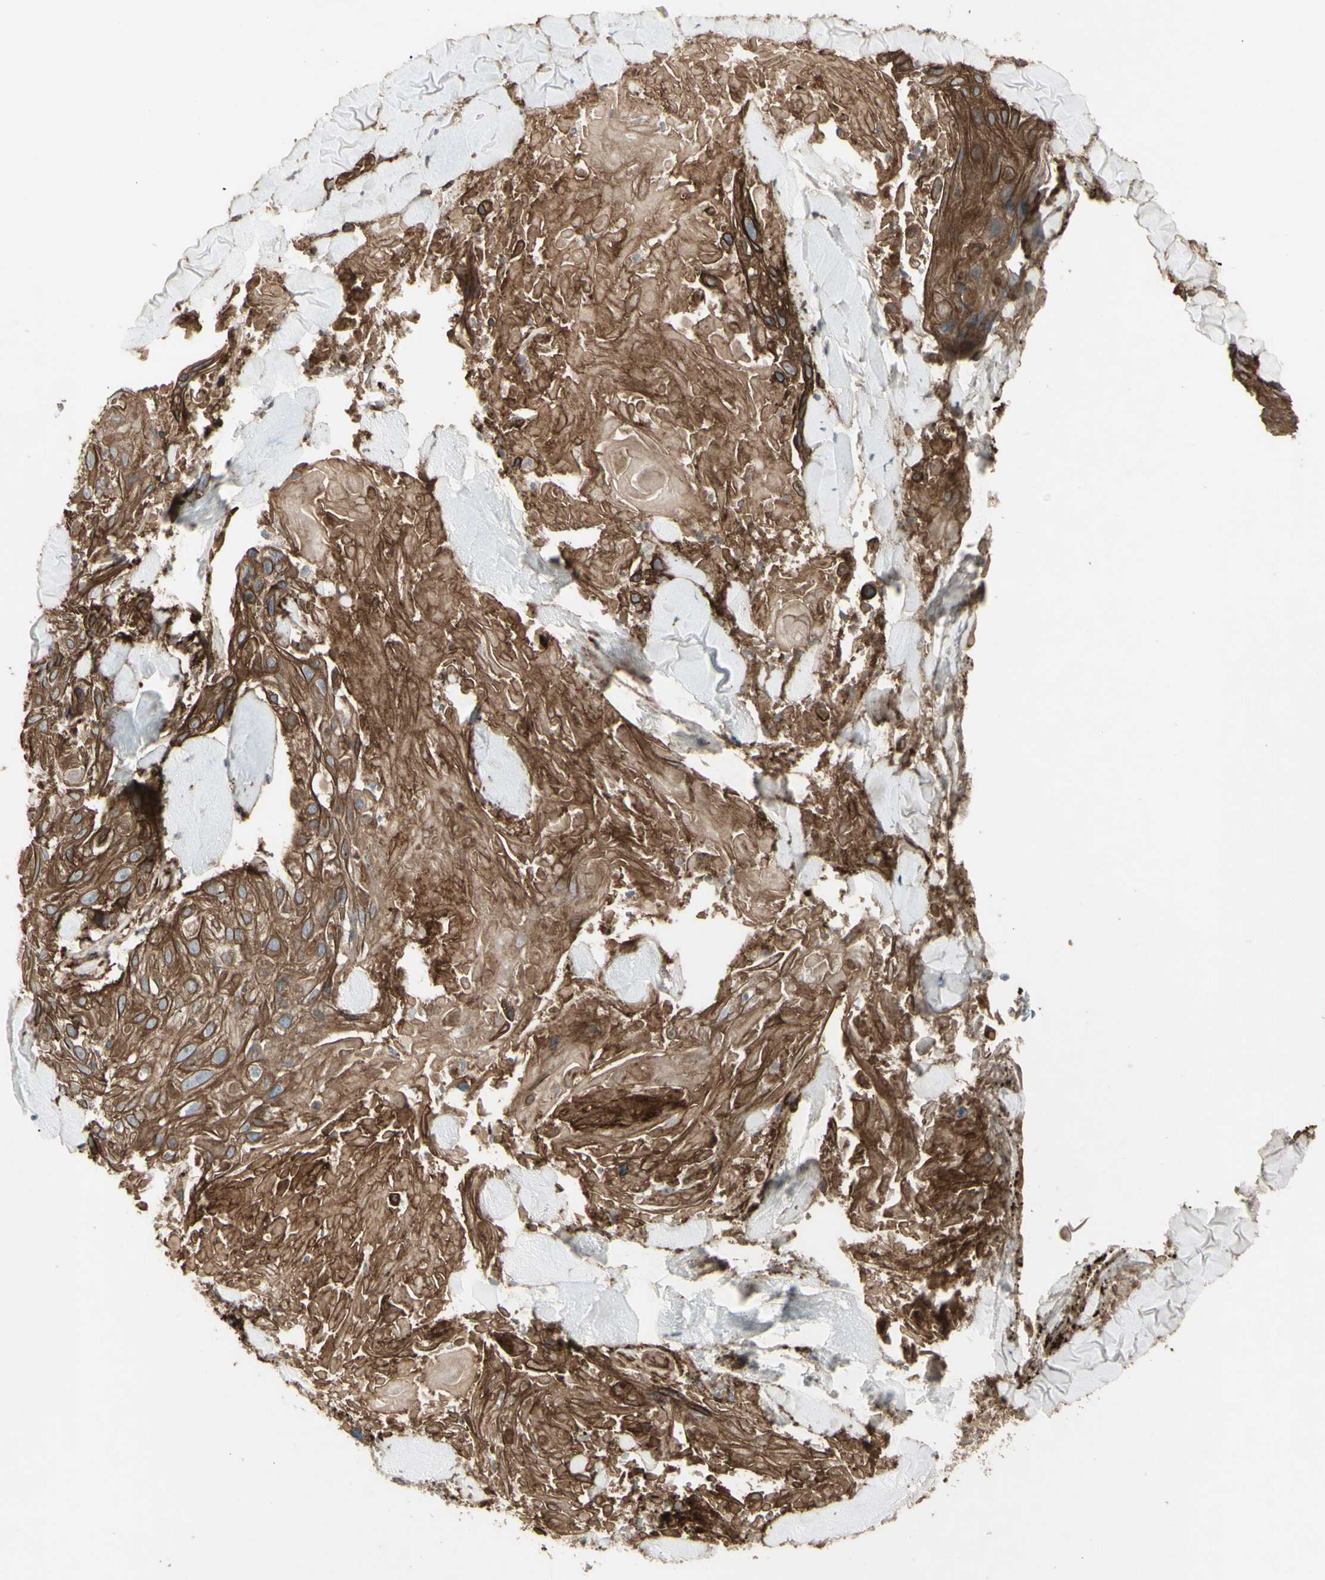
{"staining": {"intensity": "moderate", "quantity": ">75%", "location": "cytoplasmic/membranous"}, "tissue": "skin cancer", "cell_type": "Tumor cells", "image_type": "cancer", "snomed": [{"axis": "morphology", "description": "Squamous cell carcinoma, NOS"}, {"axis": "topography", "description": "Skin"}], "caption": "Protein staining demonstrates moderate cytoplasmic/membranous staining in about >75% of tumor cells in skin cancer (squamous cell carcinoma). The protein is stained brown, and the nuclei are stained in blue (DAB IHC with brightfield microscopy, high magnification).", "gene": "CD276", "patient": {"sex": "male", "age": 86}}